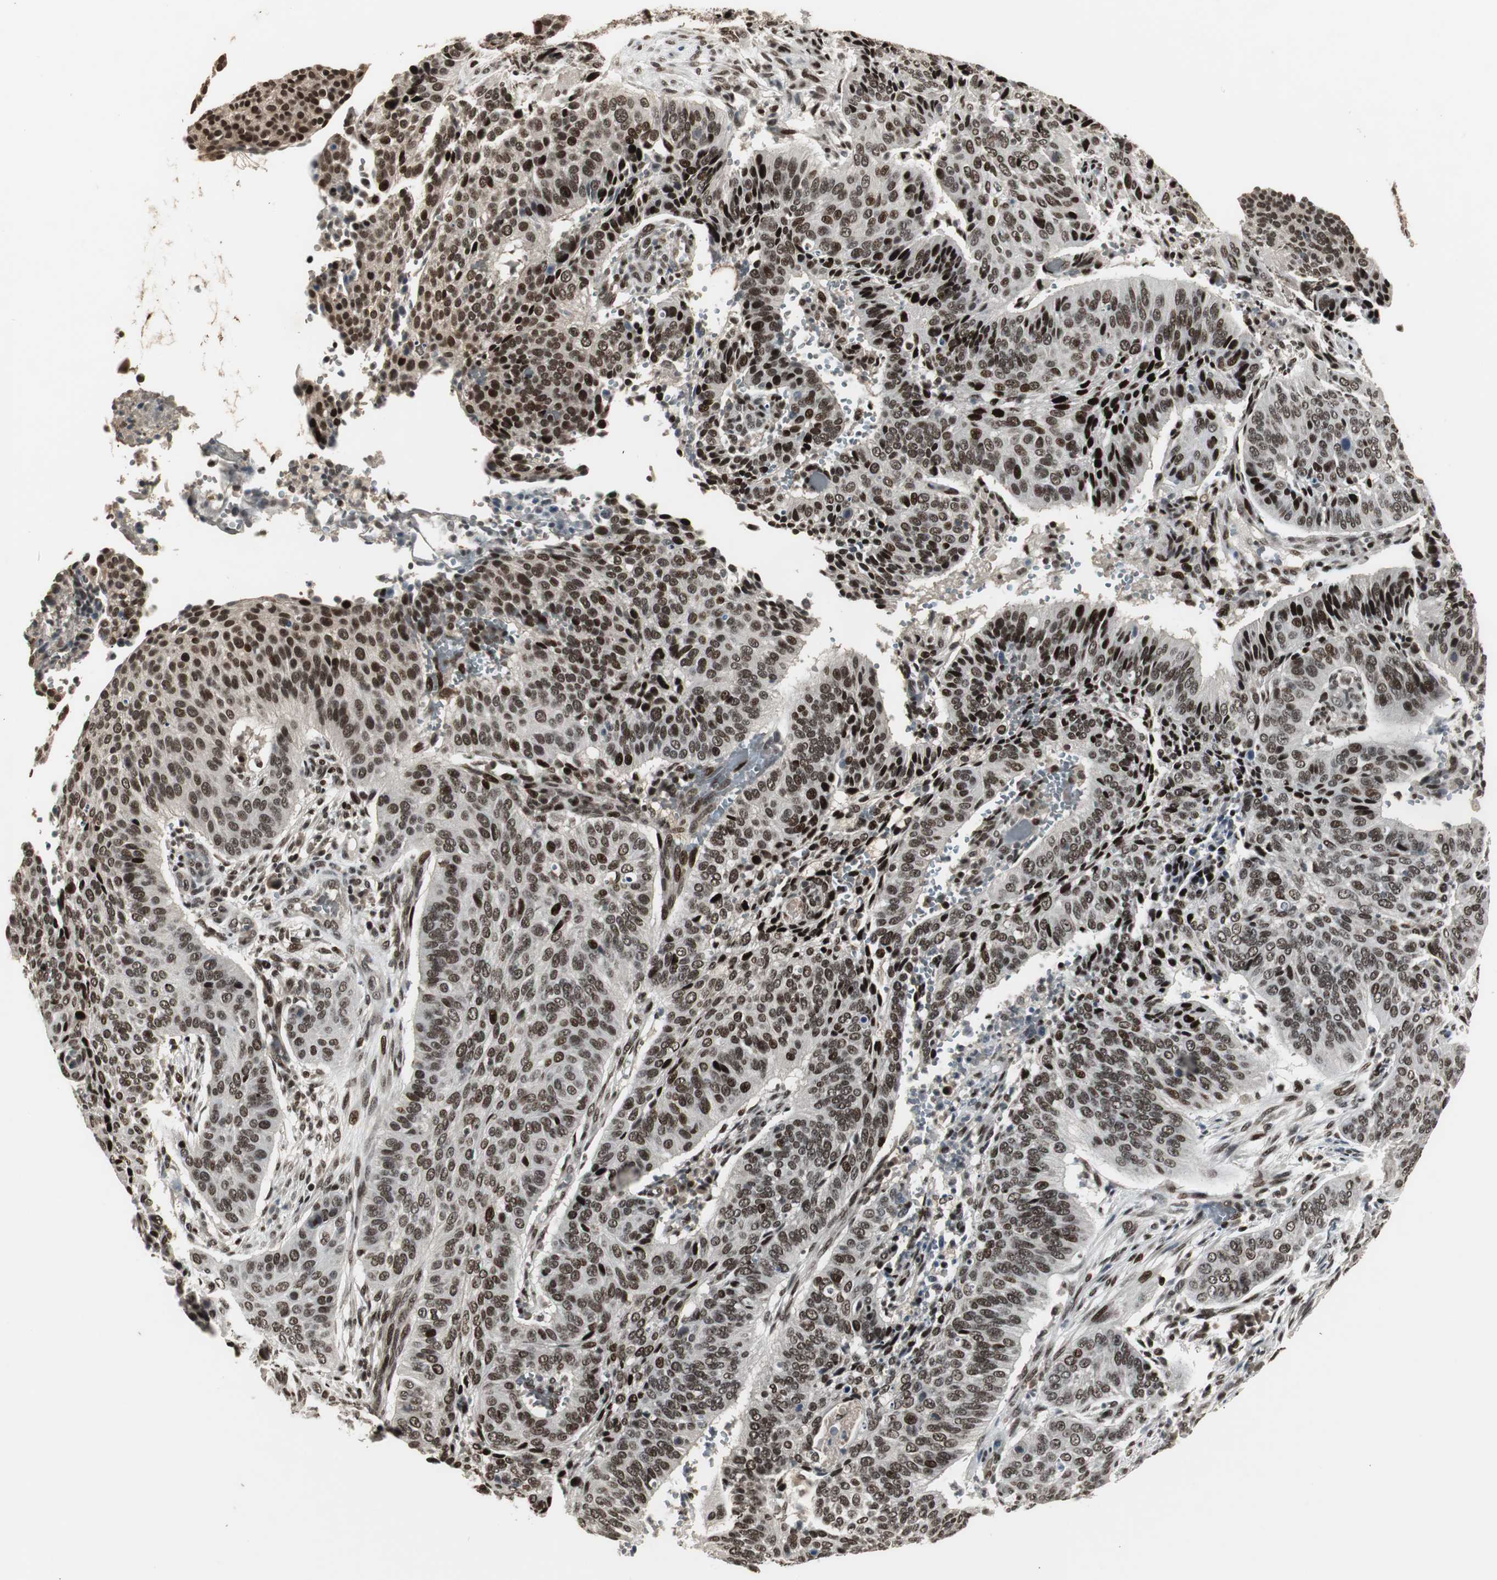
{"staining": {"intensity": "moderate", "quantity": ">75%", "location": "nuclear"}, "tissue": "cervical cancer", "cell_type": "Tumor cells", "image_type": "cancer", "snomed": [{"axis": "morphology", "description": "Squamous cell carcinoma, NOS"}, {"axis": "topography", "description": "Cervix"}], "caption": "Cervical cancer (squamous cell carcinoma) was stained to show a protein in brown. There is medium levels of moderate nuclear expression in approximately >75% of tumor cells.", "gene": "TAF5", "patient": {"sex": "female", "age": 39}}